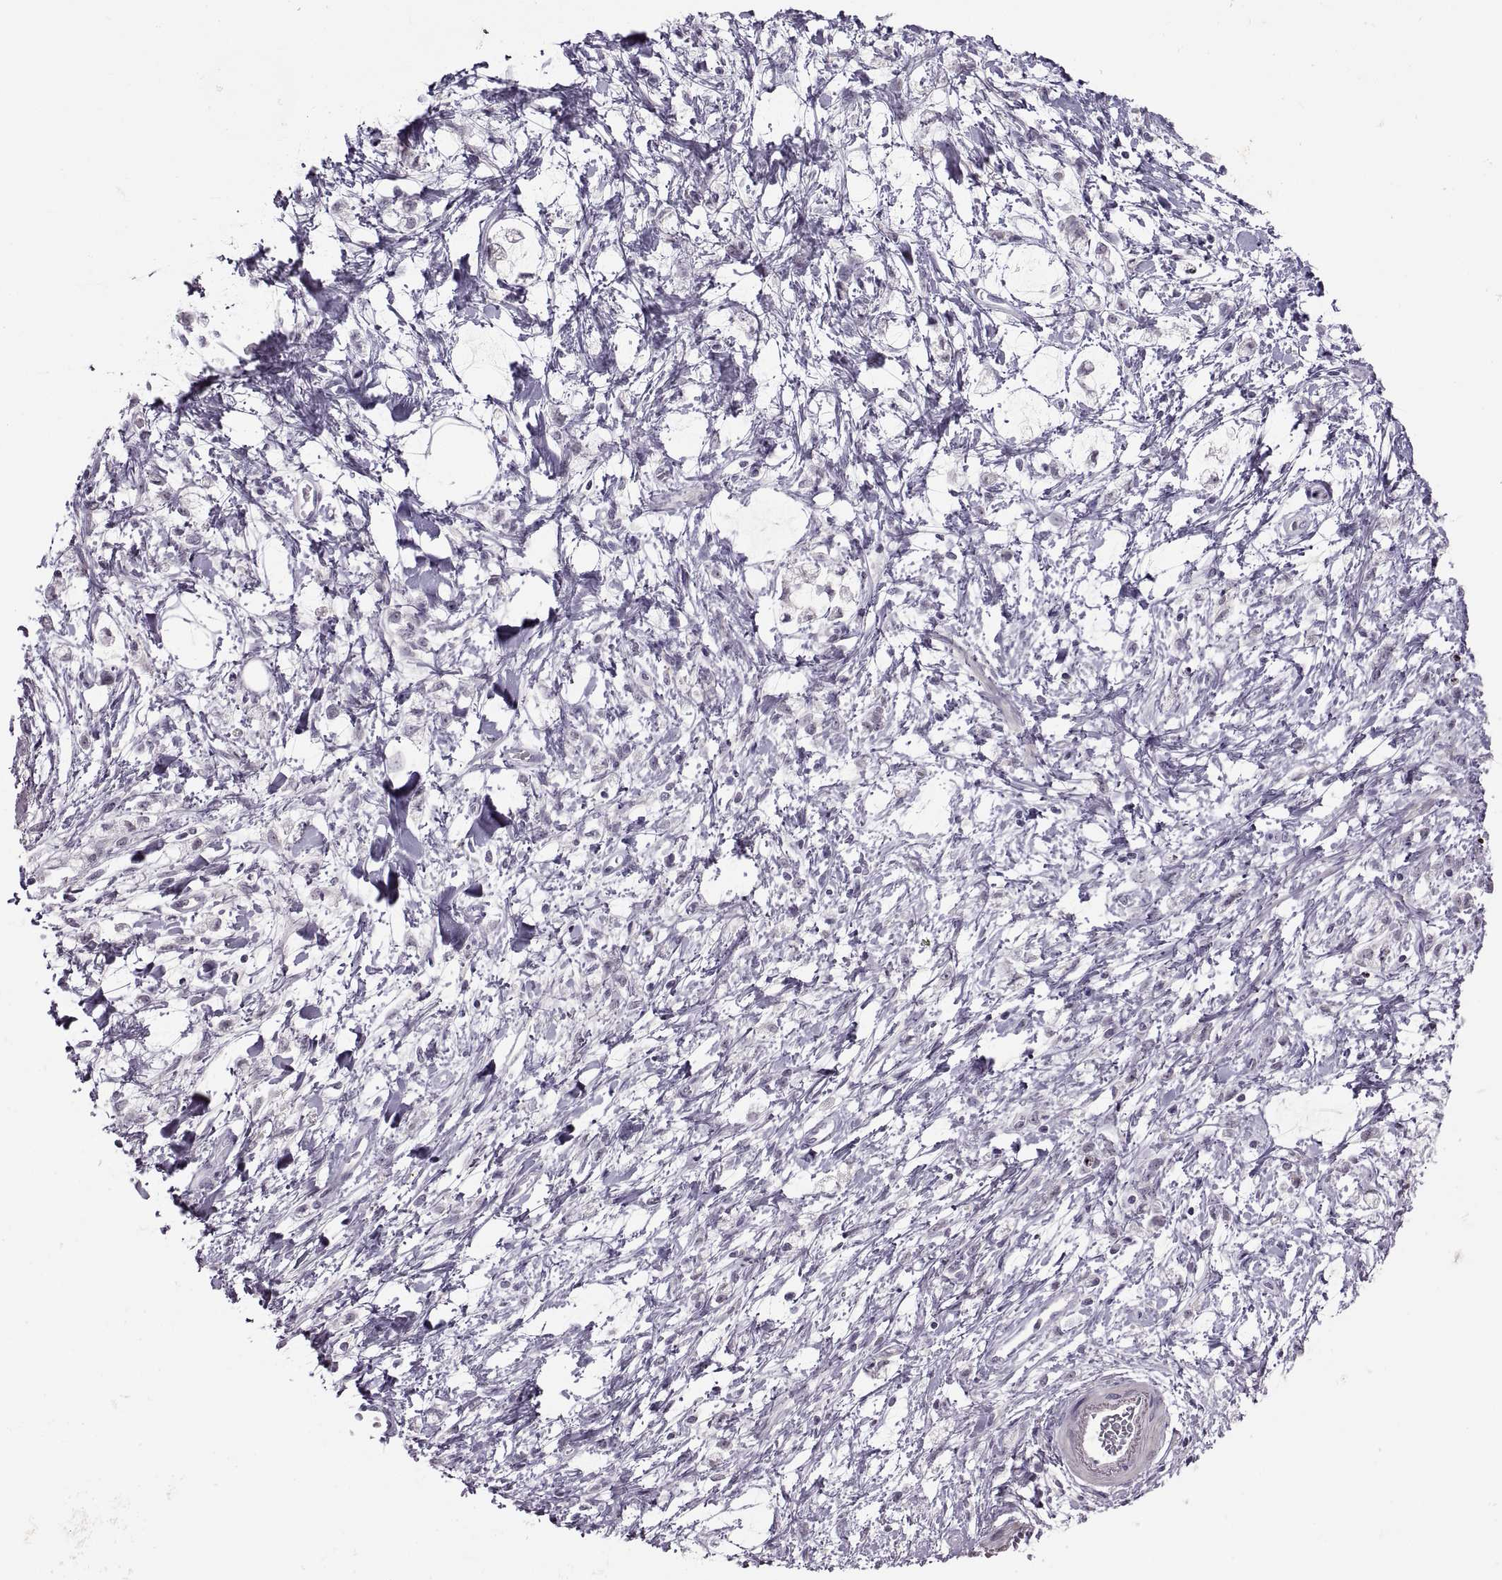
{"staining": {"intensity": "negative", "quantity": "none", "location": "none"}, "tissue": "stomach cancer", "cell_type": "Tumor cells", "image_type": "cancer", "snomed": [{"axis": "morphology", "description": "Adenocarcinoma, NOS"}, {"axis": "topography", "description": "Stomach"}], "caption": "DAB immunohistochemical staining of human stomach cancer displays no significant staining in tumor cells.", "gene": "CHCT1", "patient": {"sex": "female", "age": 60}}